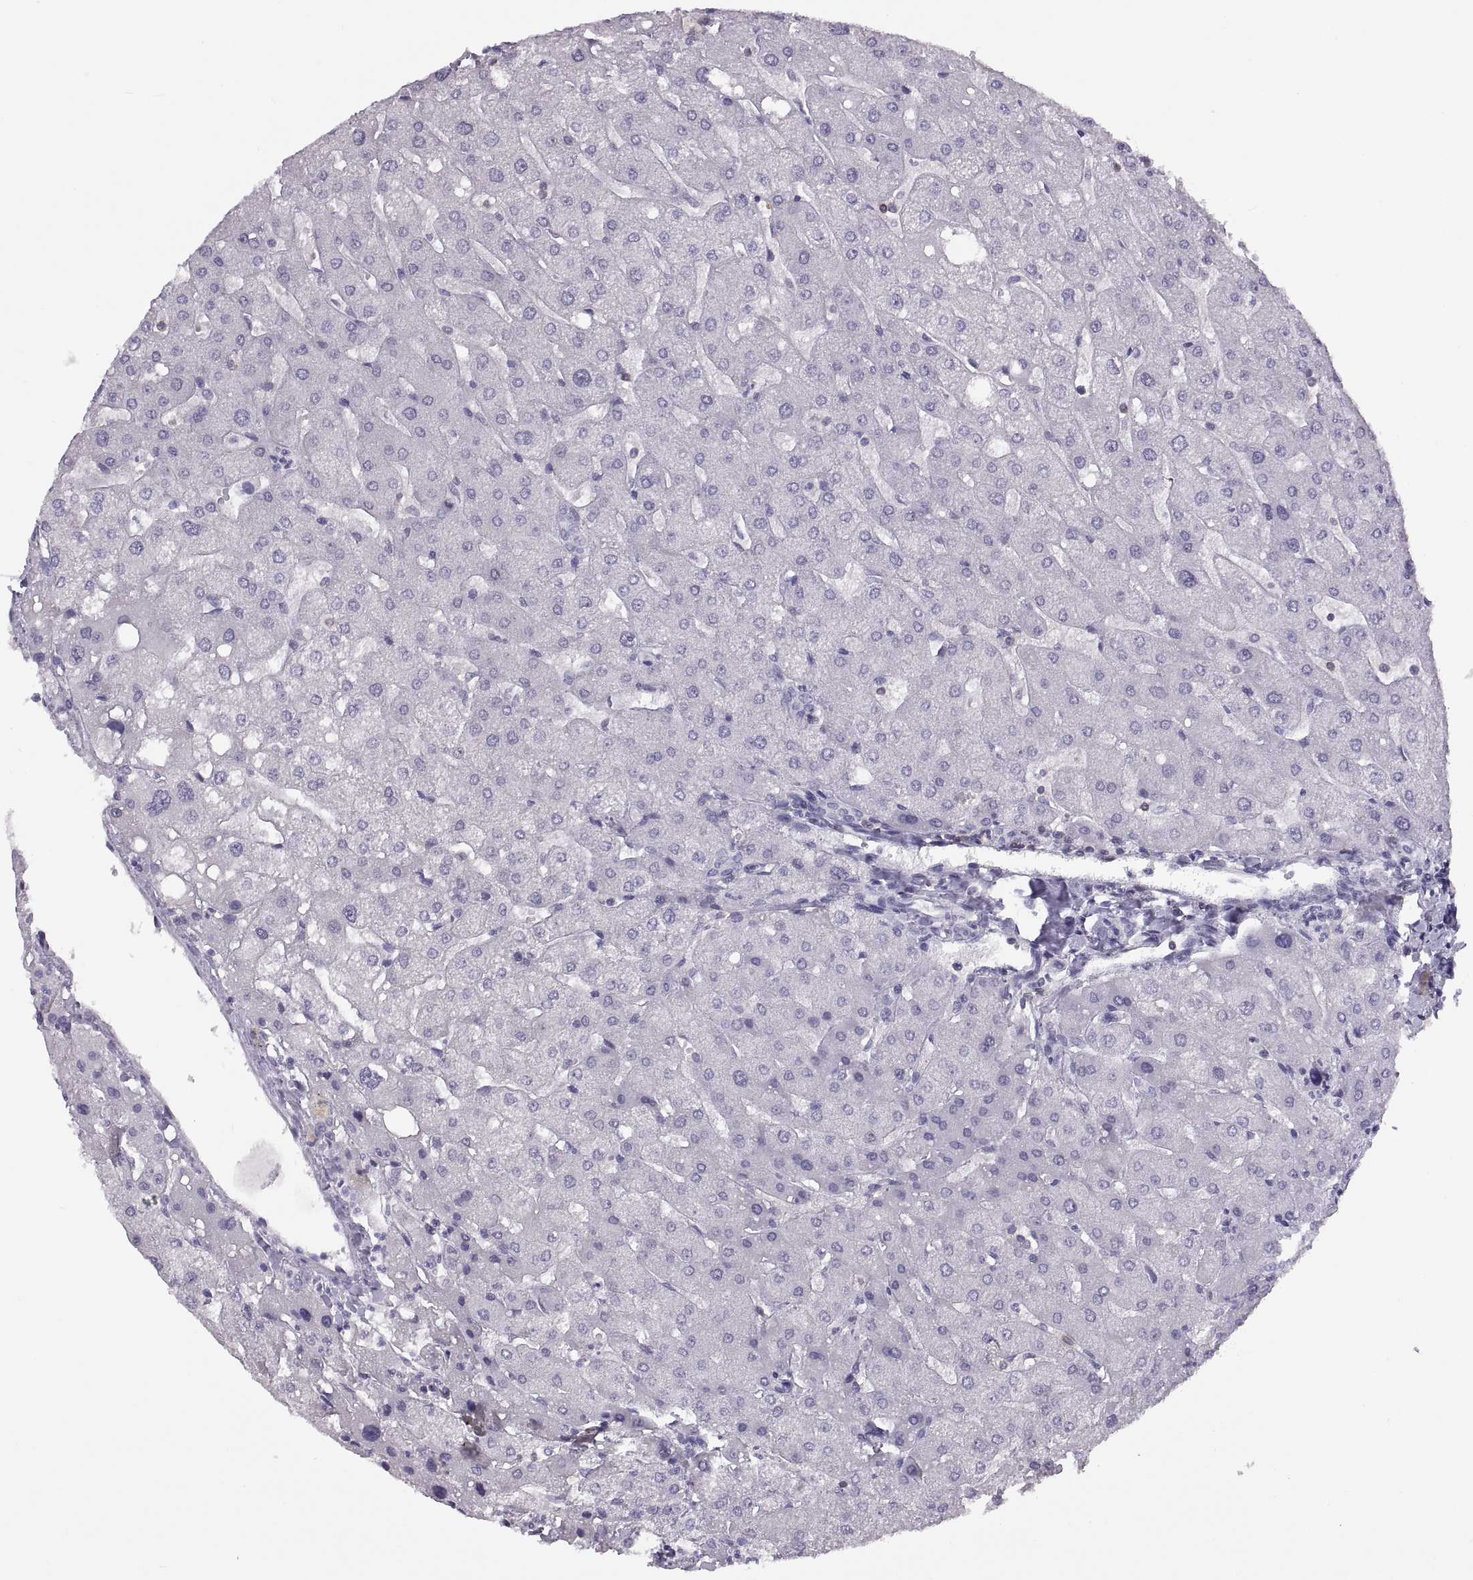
{"staining": {"intensity": "negative", "quantity": "none", "location": "none"}, "tissue": "liver", "cell_type": "Cholangiocytes", "image_type": "normal", "snomed": [{"axis": "morphology", "description": "Normal tissue, NOS"}, {"axis": "topography", "description": "Liver"}], "caption": "Liver stained for a protein using immunohistochemistry demonstrates no staining cholangiocytes.", "gene": "TTC21A", "patient": {"sex": "male", "age": 67}}